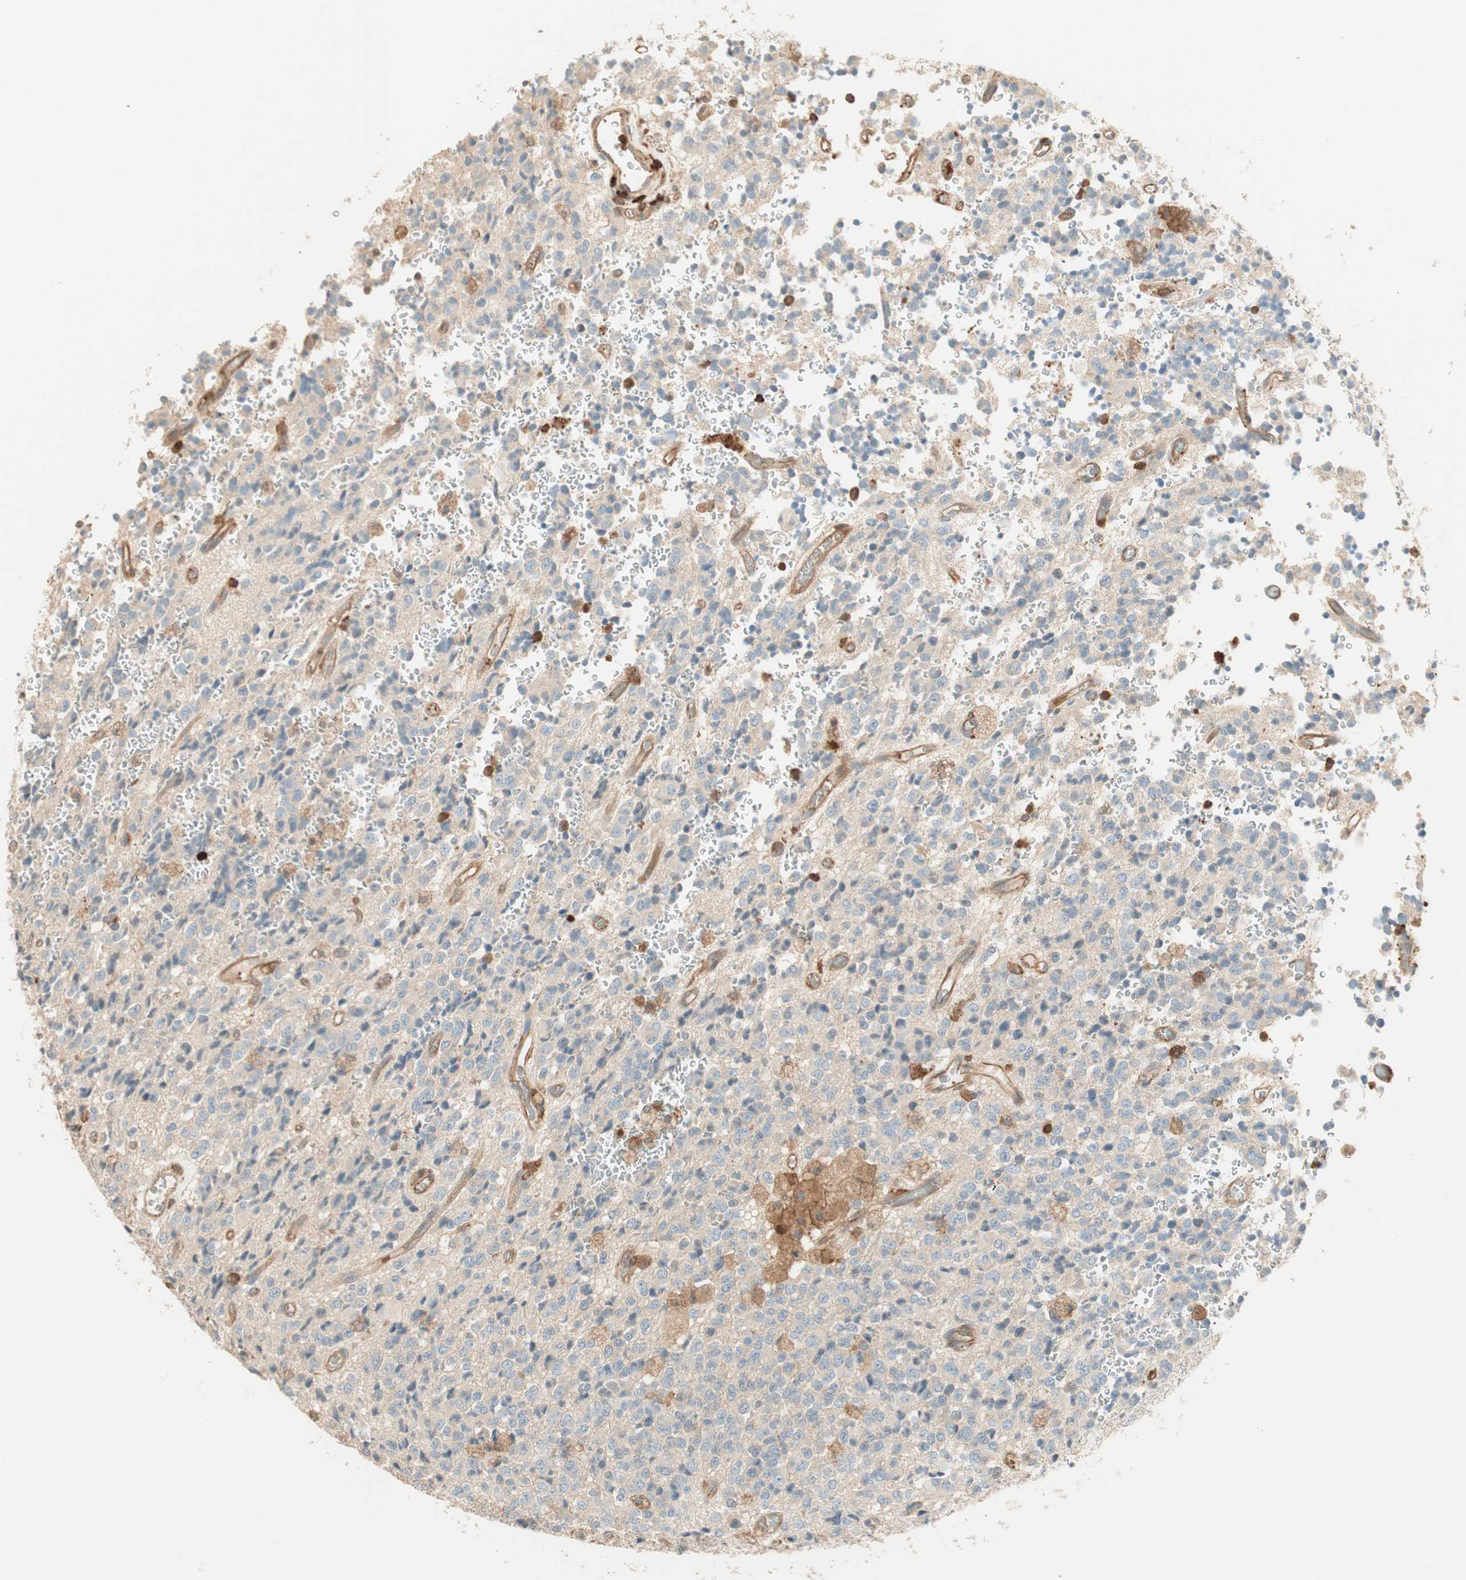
{"staining": {"intensity": "negative", "quantity": "none", "location": "none"}, "tissue": "glioma", "cell_type": "Tumor cells", "image_type": "cancer", "snomed": [{"axis": "morphology", "description": "Glioma, malignant, High grade"}, {"axis": "topography", "description": "pancreas cauda"}], "caption": "Tumor cells are negative for protein expression in human glioma.", "gene": "CRLF3", "patient": {"sex": "male", "age": 60}}